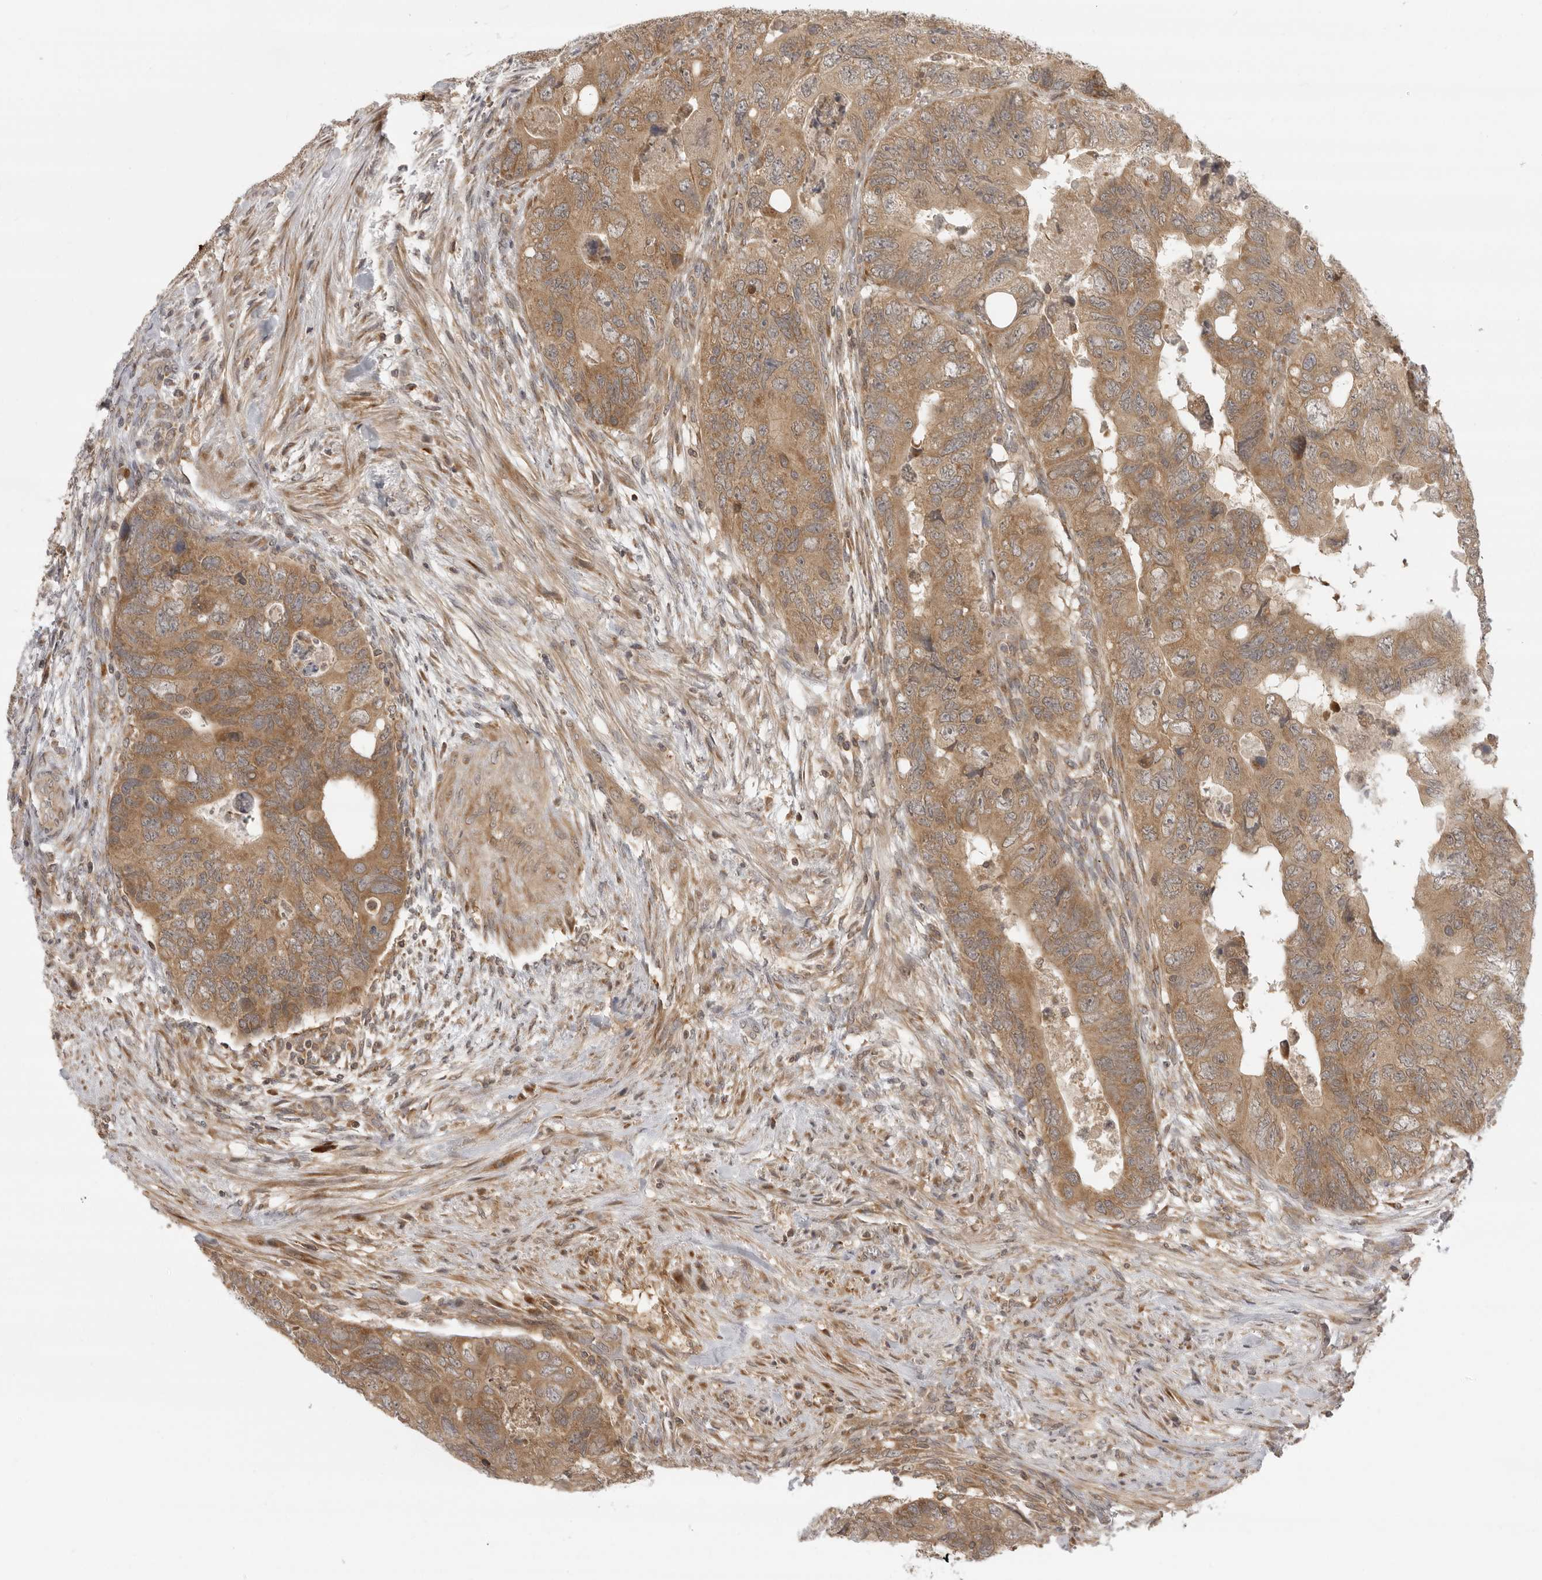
{"staining": {"intensity": "moderate", "quantity": ">75%", "location": "cytoplasmic/membranous"}, "tissue": "colorectal cancer", "cell_type": "Tumor cells", "image_type": "cancer", "snomed": [{"axis": "morphology", "description": "Adenocarcinoma, NOS"}, {"axis": "topography", "description": "Rectum"}], "caption": "Tumor cells demonstrate medium levels of moderate cytoplasmic/membranous positivity in approximately >75% of cells in human colorectal cancer (adenocarcinoma).", "gene": "PRRC2A", "patient": {"sex": "male", "age": 63}}